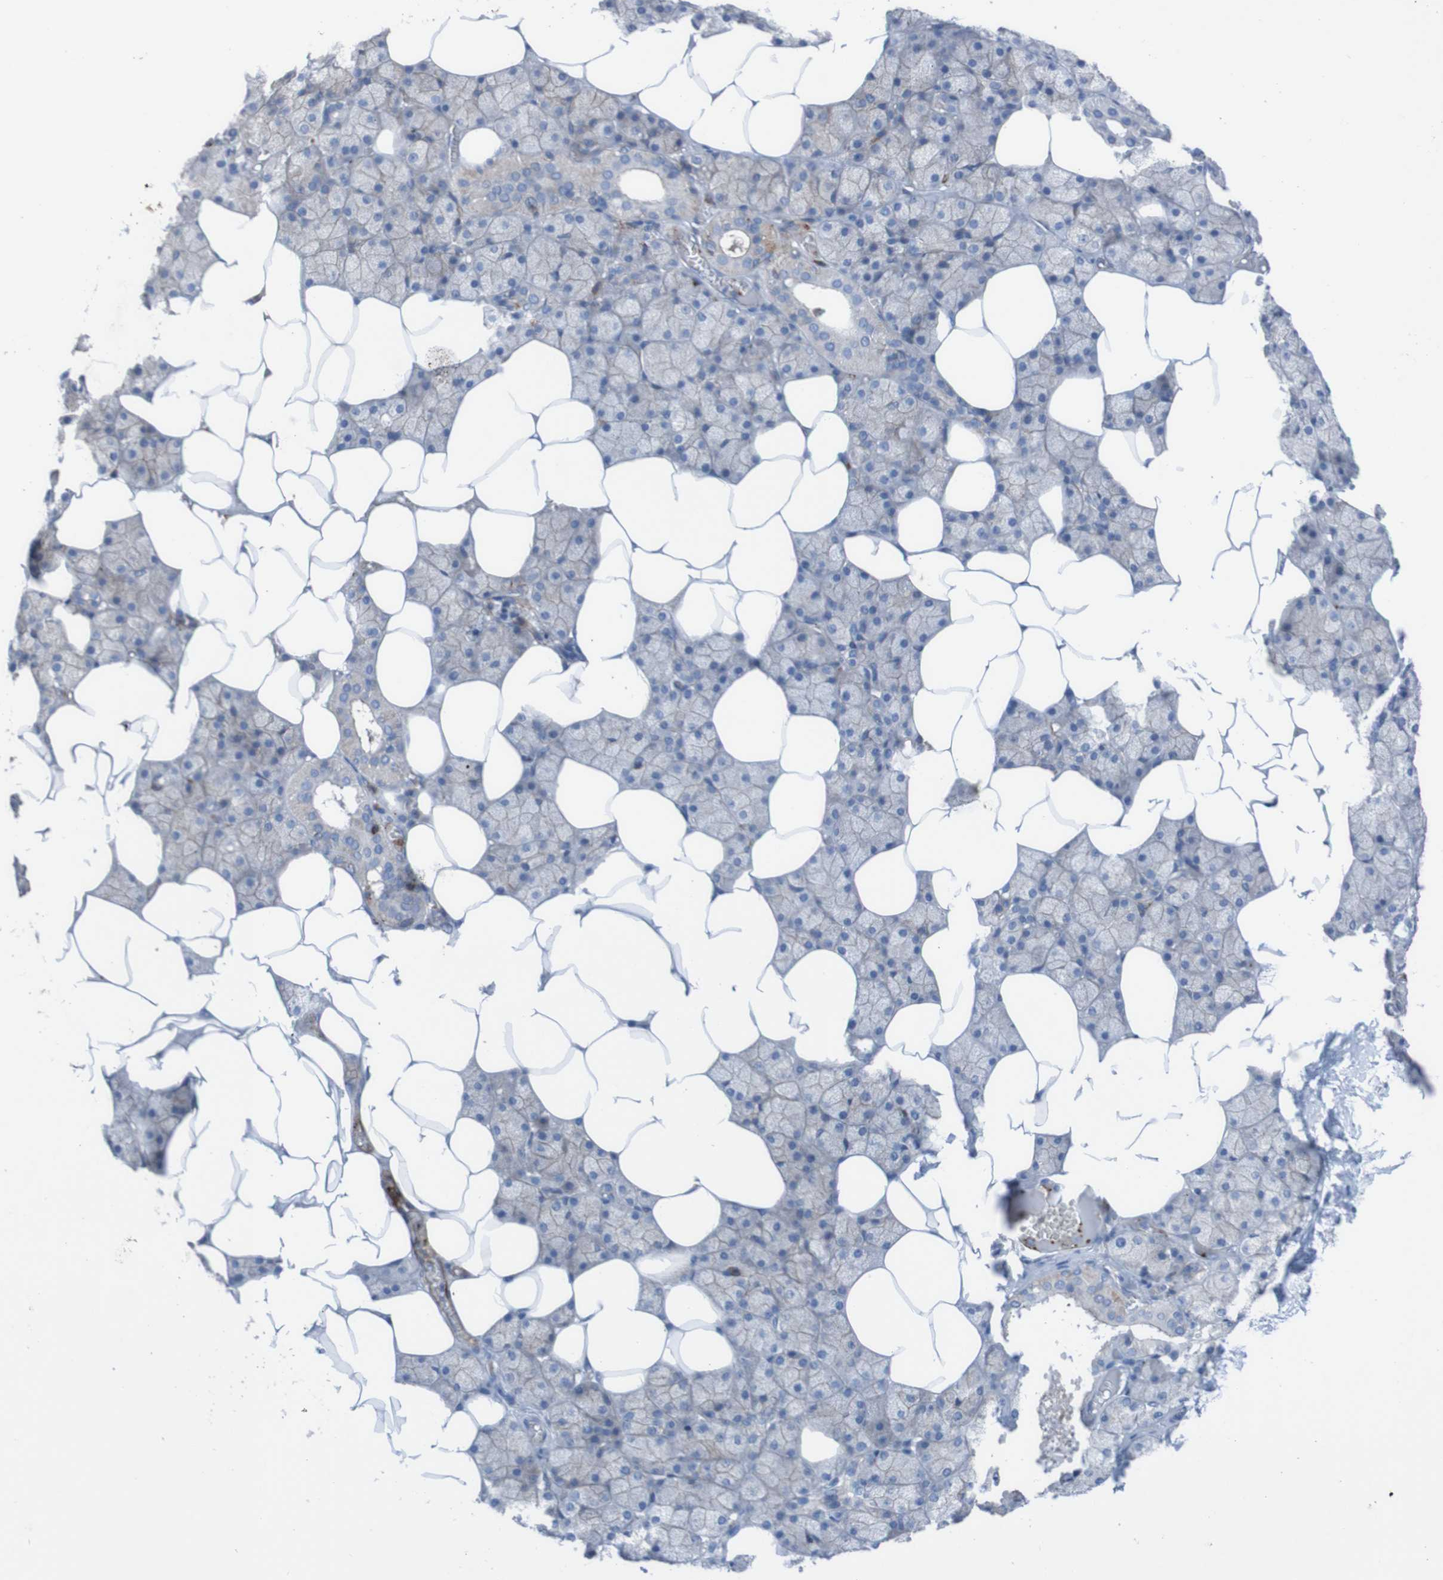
{"staining": {"intensity": "moderate", "quantity": "<25%", "location": "cytoplasmic/membranous"}, "tissue": "salivary gland", "cell_type": "Glandular cells", "image_type": "normal", "snomed": [{"axis": "morphology", "description": "Normal tissue, NOS"}, {"axis": "topography", "description": "Salivary gland"}], "caption": "Immunohistochemical staining of normal salivary gland demonstrates moderate cytoplasmic/membranous protein staining in about <25% of glandular cells. The staining was performed using DAB, with brown indicating positive protein expression. Nuclei are stained blue with hematoxylin.", "gene": "RNF182", "patient": {"sex": "male", "age": 62}}